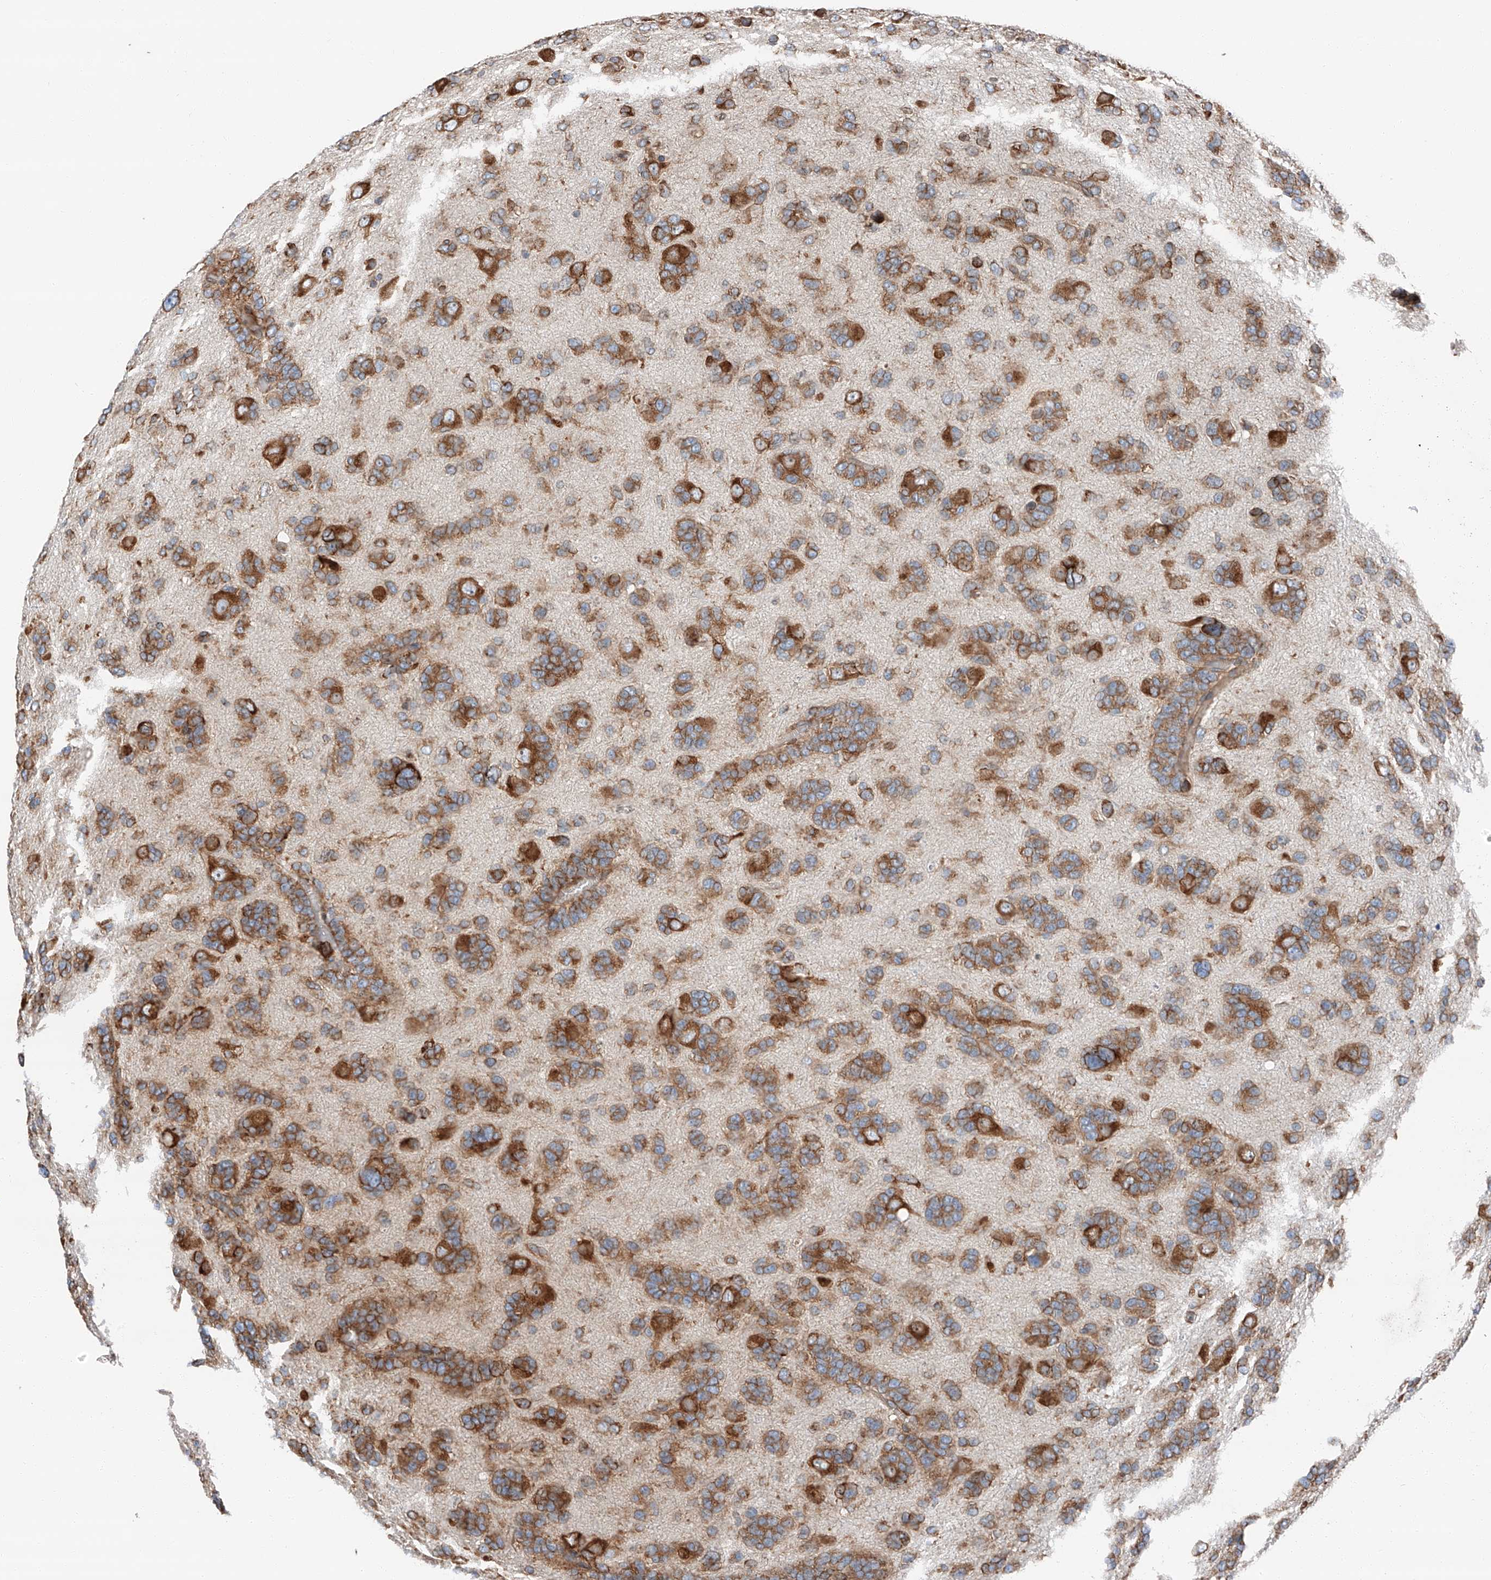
{"staining": {"intensity": "moderate", "quantity": ">75%", "location": "cytoplasmic/membranous"}, "tissue": "glioma", "cell_type": "Tumor cells", "image_type": "cancer", "snomed": [{"axis": "morphology", "description": "Glioma, malignant, High grade"}, {"axis": "topography", "description": "Brain"}], "caption": "Moderate cytoplasmic/membranous positivity for a protein is seen in about >75% of tumor cells of glioma using IHC.", "gene": "ZC3H15", "patient": {"sex": "female", "age": 59}}